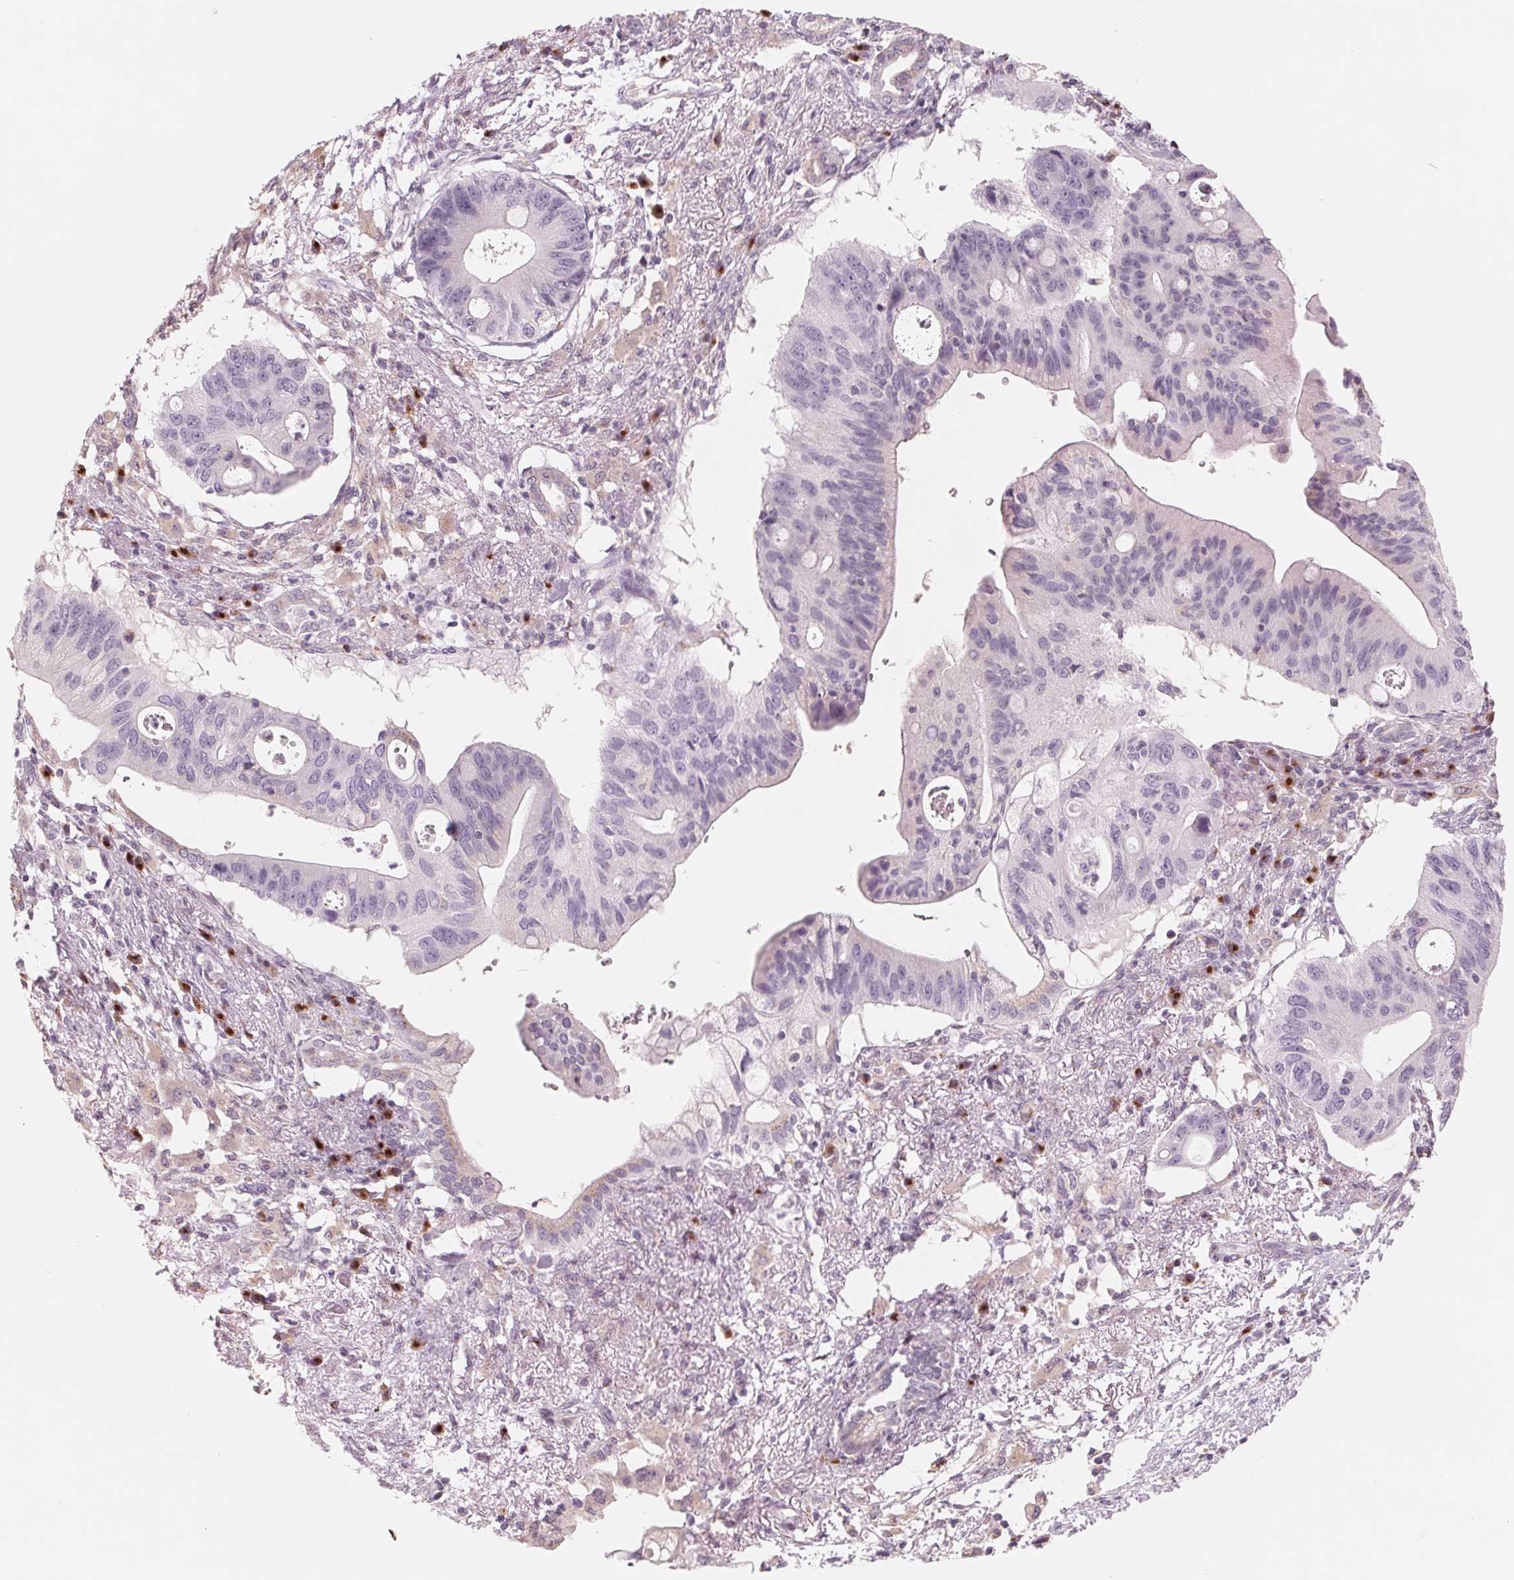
{"staining": {"intensity": "negative", "quantity": "none", "location": "none"}, "tissue": "pancreatic cancer", "cell_type": "Tumor cells", "image_type": "cancer", "snomed": [{"axis": "morphology", "description": "Adenocarcinoma, NOS"}, {"axis": "topography", "description": "Pancreas"}], "caption": "Immunohistochemical staining of pancreatic adenocarcinoma exhibits no significant positivity in tumor cells.", "gene": "IL9R", "patient": {"sex": "female", "age": 72}}